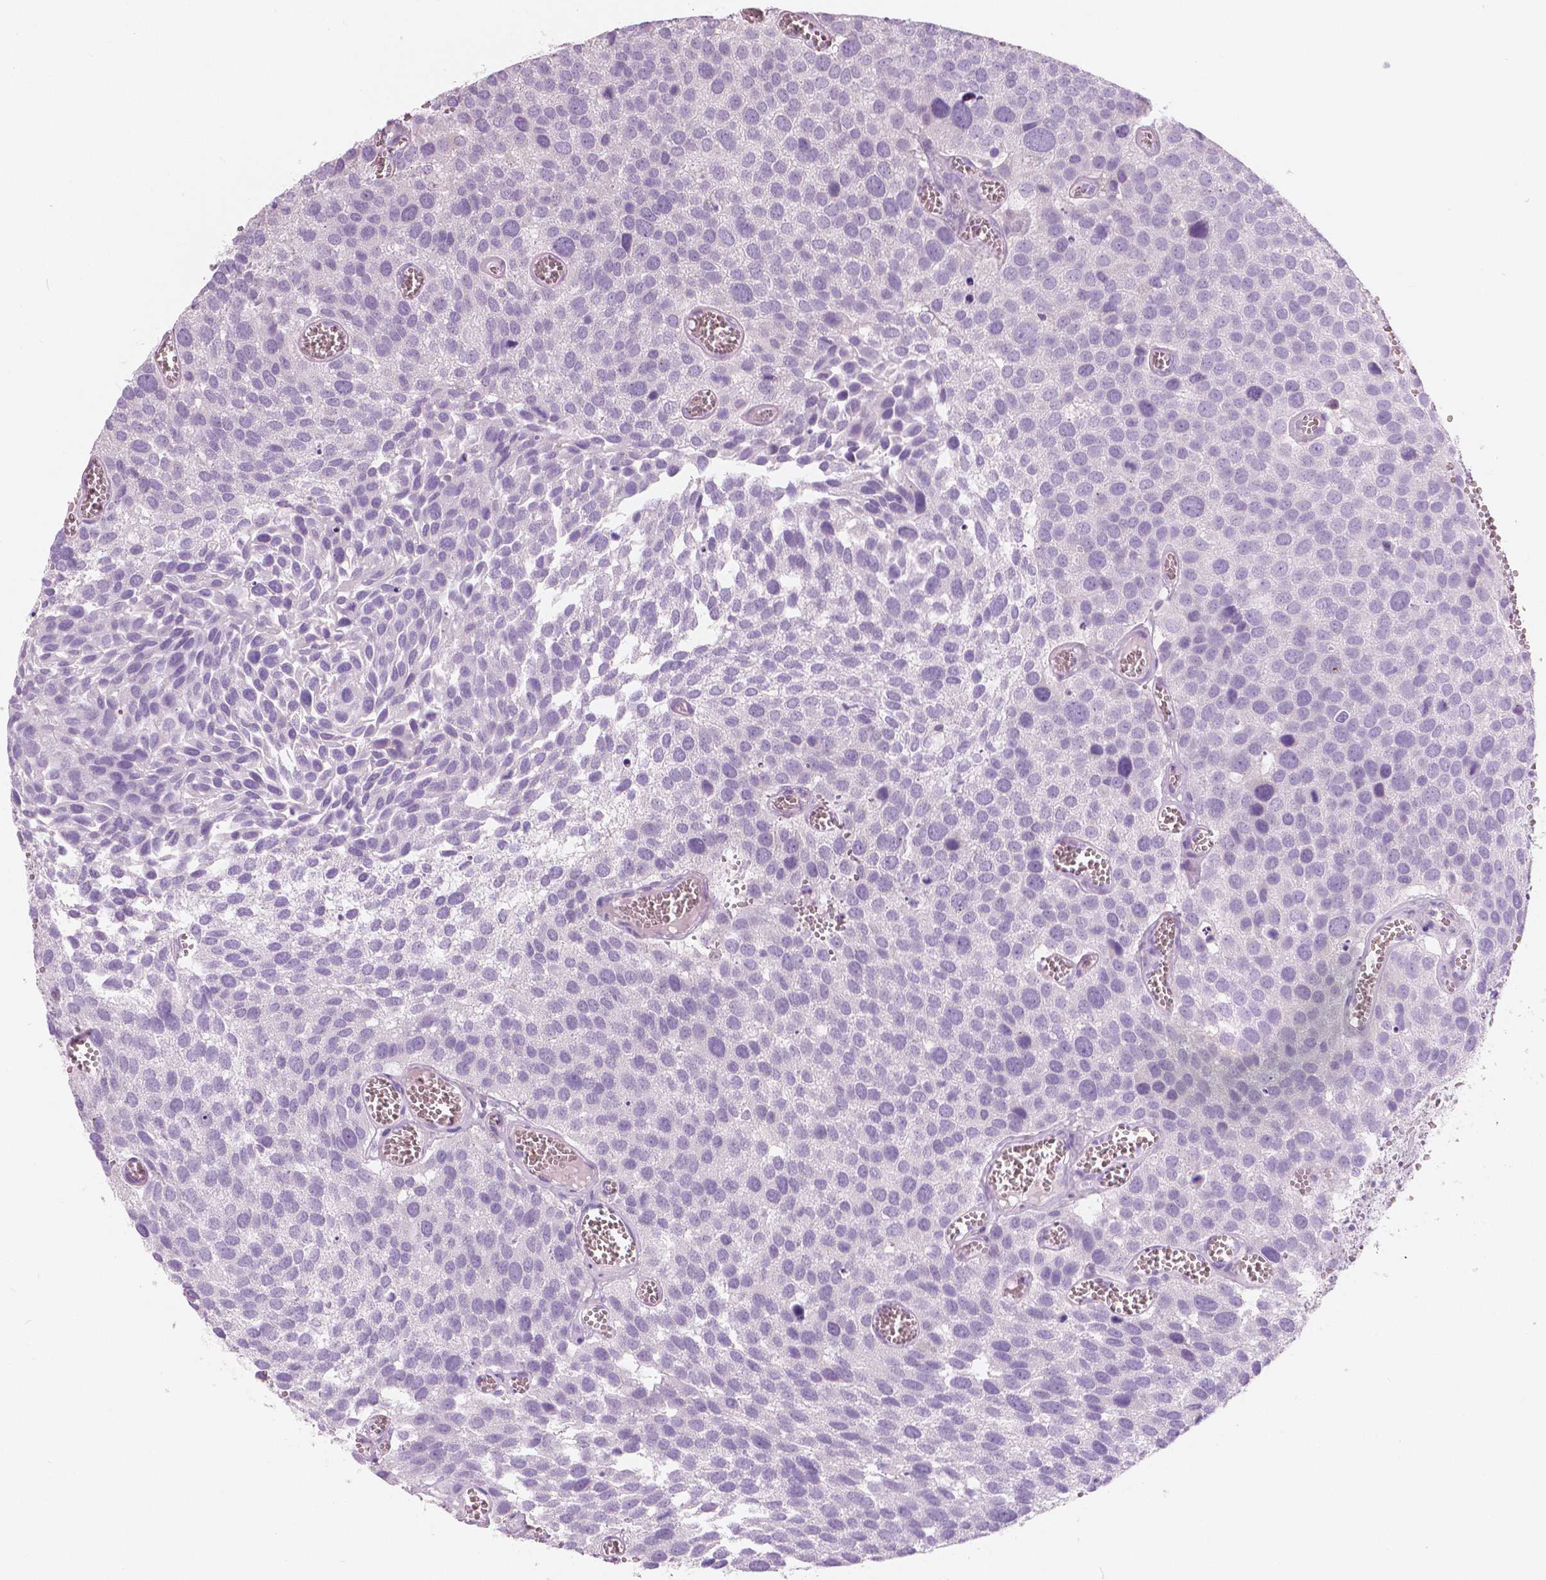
{"staining": {"intensity": "negative", "quantity": "none", "location": "none"}, "tissue": "urothelial cancer", "cell_type": "Tumor cells", "image_type": "cancer", "snomed": [{"axis": "morphology", "description": "Urothelial carcinoma, Low grade"}, {"axis": "topography", "description": "Urinary bladder"}], "caption": "Immunohistochemistry histopathology image of neoplastic tissue: urothelial carcinoma (low-grade) stained with DAB (3,3'-diaminobenzidine) exhibits no significant protein positivity in tumor cells.", "gene": "CXCR2", "patient": {"sex": "female", "age": 69}}